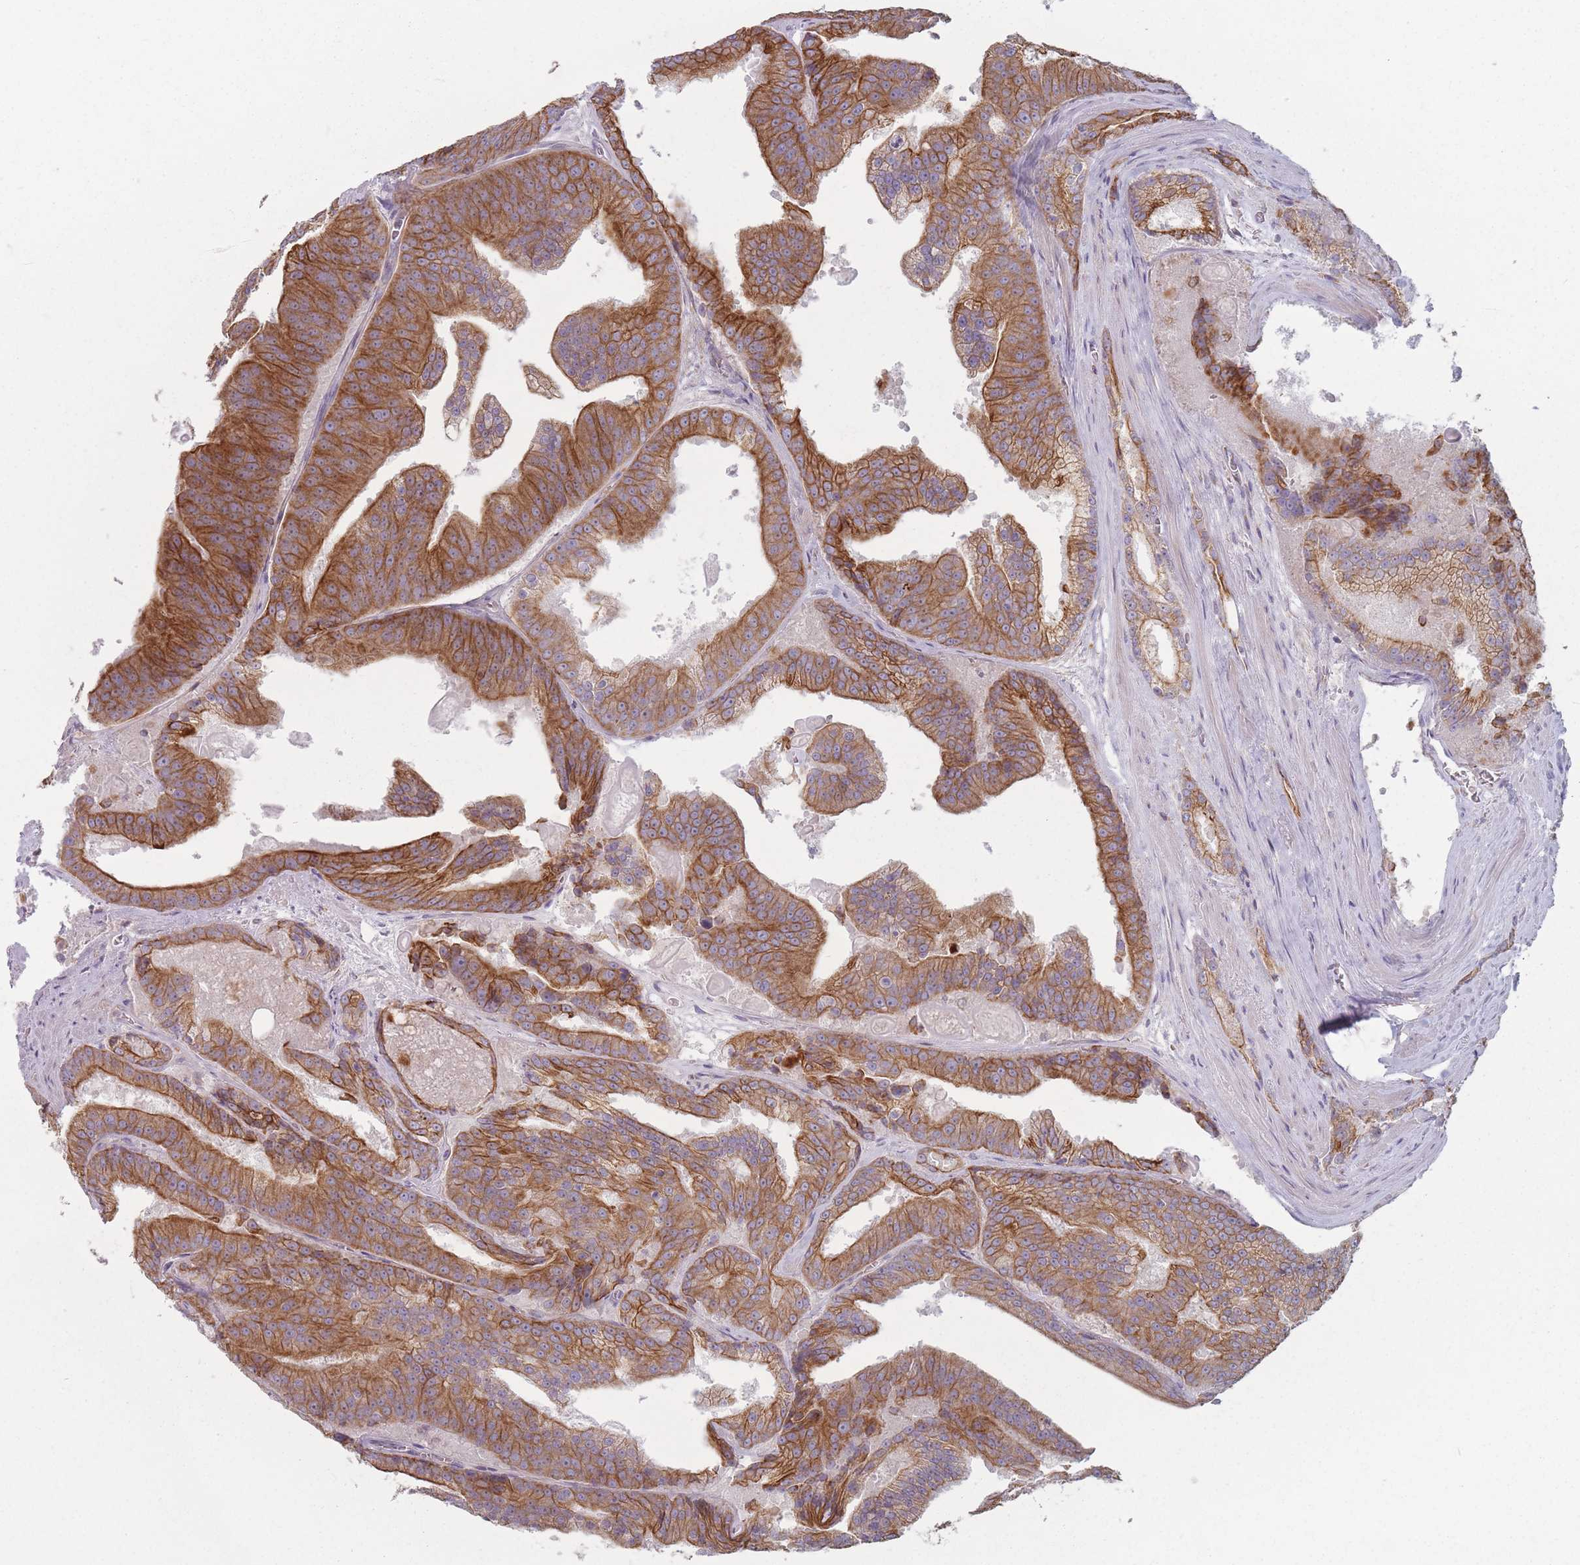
{"staining": {"intensity": "strong", "quantity": ">75%", "location": "cytoplasmic/membranous"}, "tissue": "prostate cancer", "cell_type": "Tumor cells", "image_type": "cancer", "snomed": [{"axis": "morphology", "description": "Adenocarcinoma, High grade"}, {"axis": "topography", "description": "Prostate"}], "caption": "A brown stain shows strong cytoplasmic/membranous expression of a protein in prostate adenocarcinoma (high-grade) tumor cells.", "gene": "HSBP1L1", "patient": {"sex": "male", "age": 61}}